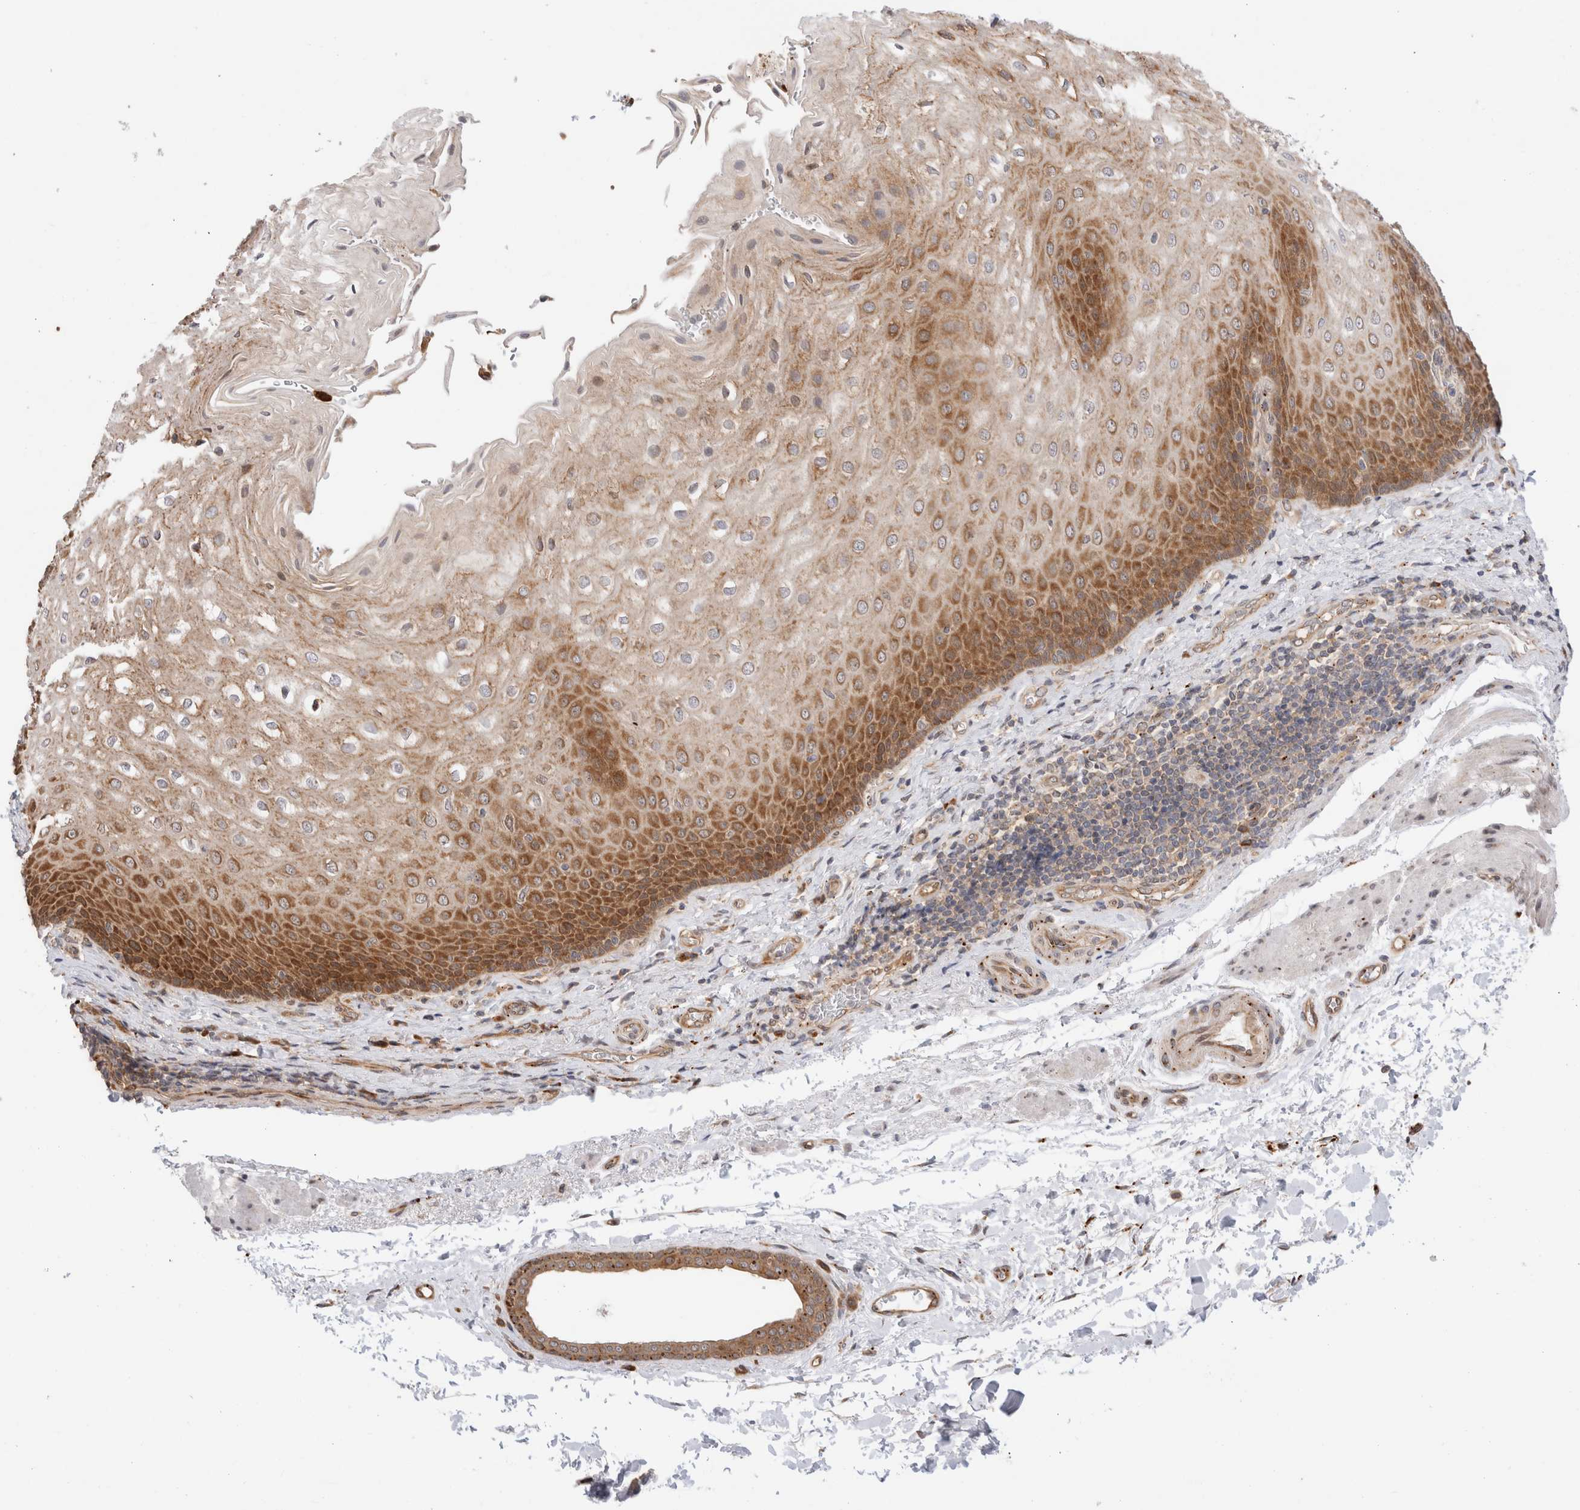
{"staining": {"intensity": "moderate", "quantity": ">75%", "location": "cytoplasmic/membranous"}, "tissue": "esophagus", "cell_type": "Squamous epithelial cells", "image_type": "normal", "snomed": [{"axis": "morphology", "description": "Normal tissue, NOS"}, {"axis": "topography", "description": "Esophagus"}], "caption": "This is a histology image of immunohistochemistry (IHC) staining of benign esophagus, which shows moderate staining in the cytoplasmic/membranous of squamous epithelial cells.", "gene": "ACTL9", "patient": {"sex": "male", "age": 54}}